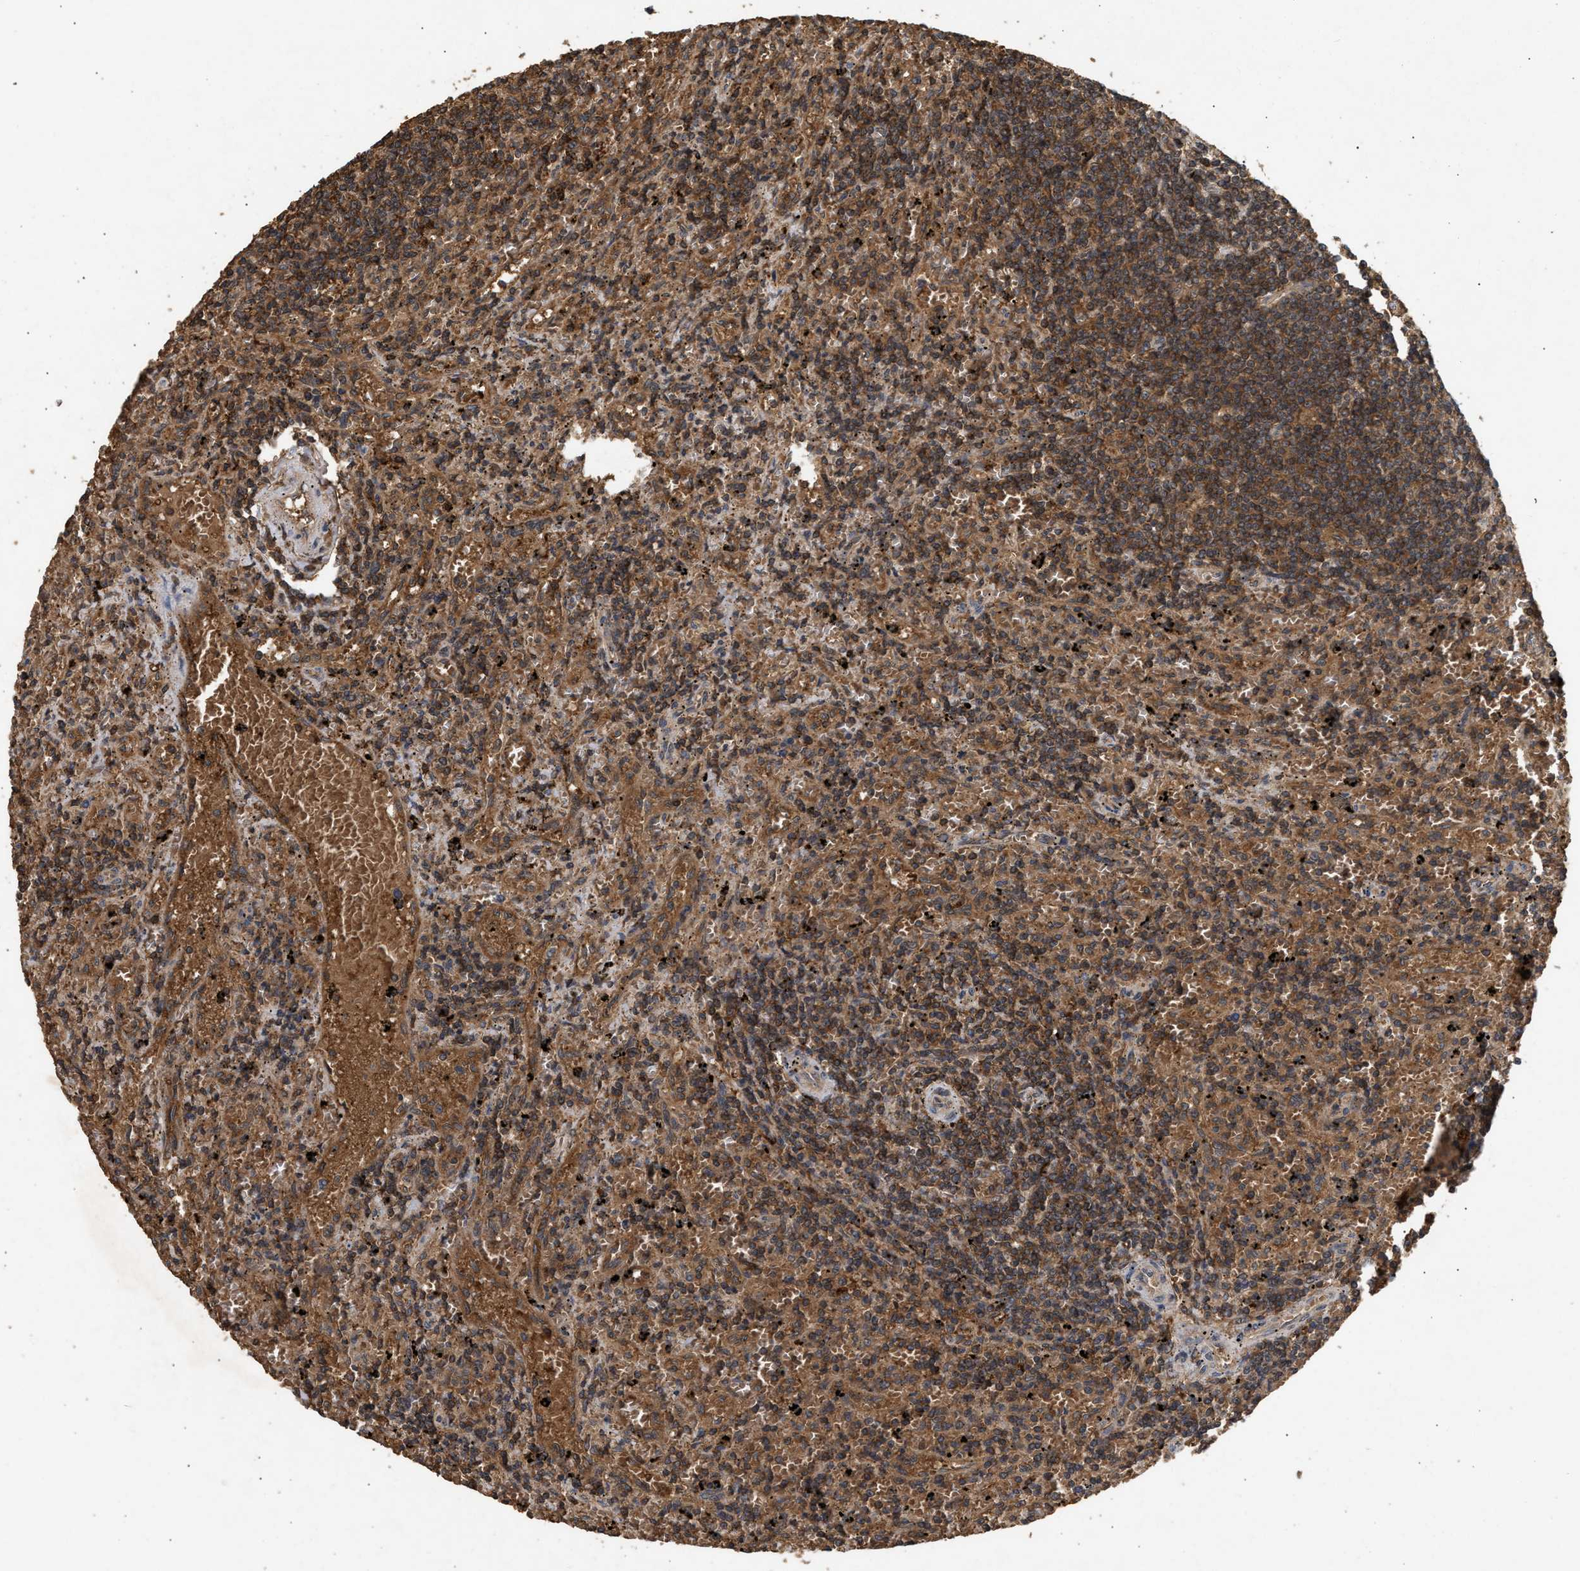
{"staining": {"intensity": "moderate", "quantity": ">75%", "location": "cytoplasmic/membranous,nuclear"}, "tissue": "lymphoma", "cell_type": "Tumor cells", "image_type": "cancer", "snomed": [{"axis": "morphology", "description": "Malignant lymphoma, non-Hodgkin's type, Low grade"}, {"axis": "topography", "description": "Spleen"}], "caption": "Lymphoma stained with a protein marker demonstrates moderate staining in tumor cells.", "gene": "FITM1", "patient": {"sex": "male", "age": 76}}